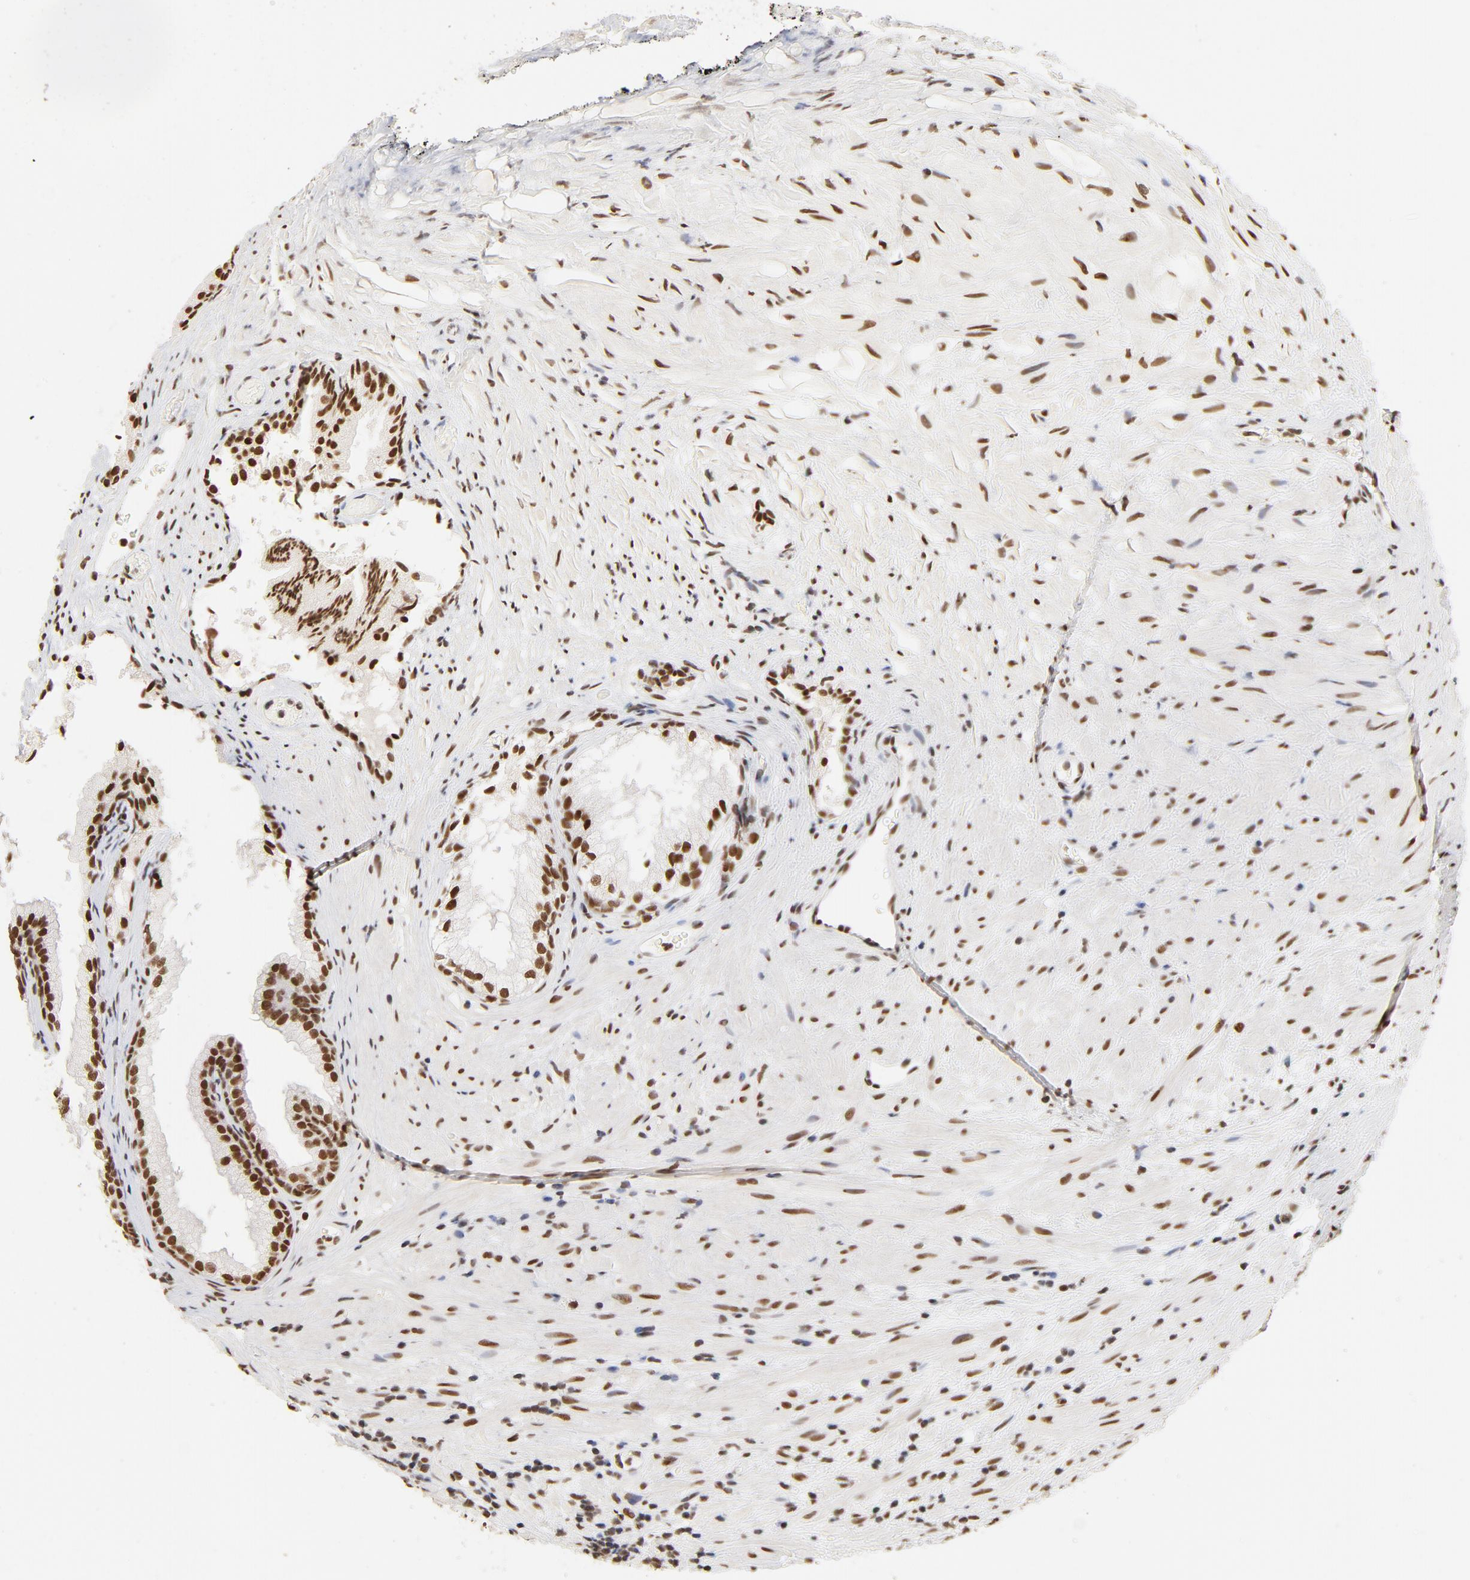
{"staining": {"intensity": "strong", "quantity": ">75%", "location": "nuclear"}, "tissue": "prostate", "cell_type": "Glandular cells", "image_type": "normal", "snomed": [{"axis": "morphology", "description": "Normal tissue, NOS"}, {"axis": "topography", "description": "Prostate"}], "caption": "IHC (DAB (3,3'-diaminobenzidine)) staining of unremarkable prostate exhibits strong nuclear protein staining in about >75% of glandular cells. The staining was performed using DAB, with brown indicating positive protein expression. Nuclei are stained blue with hematoxylin.", "gene": "TP53BP1", "patient": {"sex": "male", "age": 76}}